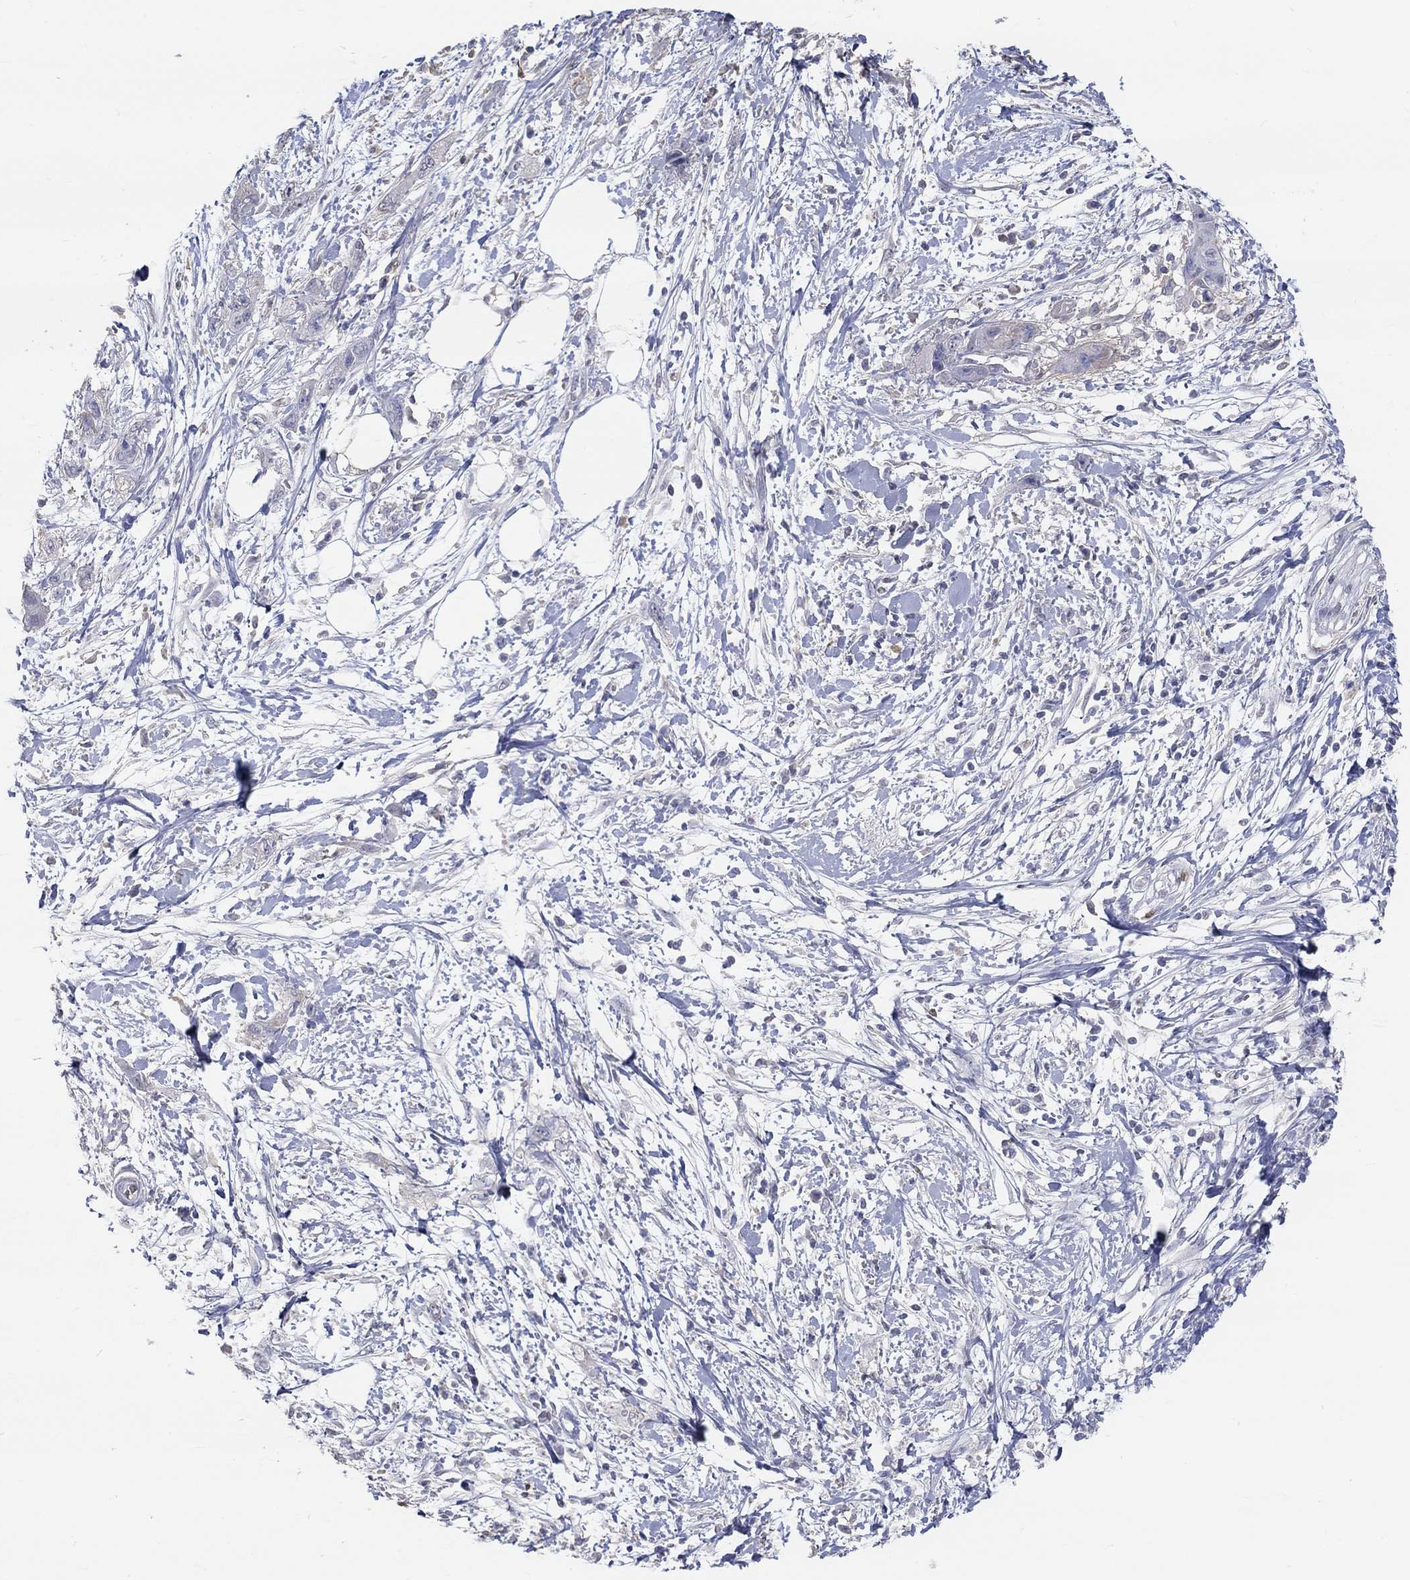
{"staining": {"intensity": "weak", "quantity": "<25%", "location": "cytoplasmic/membranous"}, "tissue": "pancreatic cancer", "cell_type": "Tumor cells", "image_type": "cancer", "snomed": [{"axis": "morphology", "description": "Adenocarcinoma, NOS"}, {"axis": "topography", "description": "Pancreas"}], "caption": "Human pancreatic cancer stained for a protein using immunohistochemistry reveals no staining in tumor cells.", "gene": "FGF2", "patient": {"sex": "male", "age": 72}}